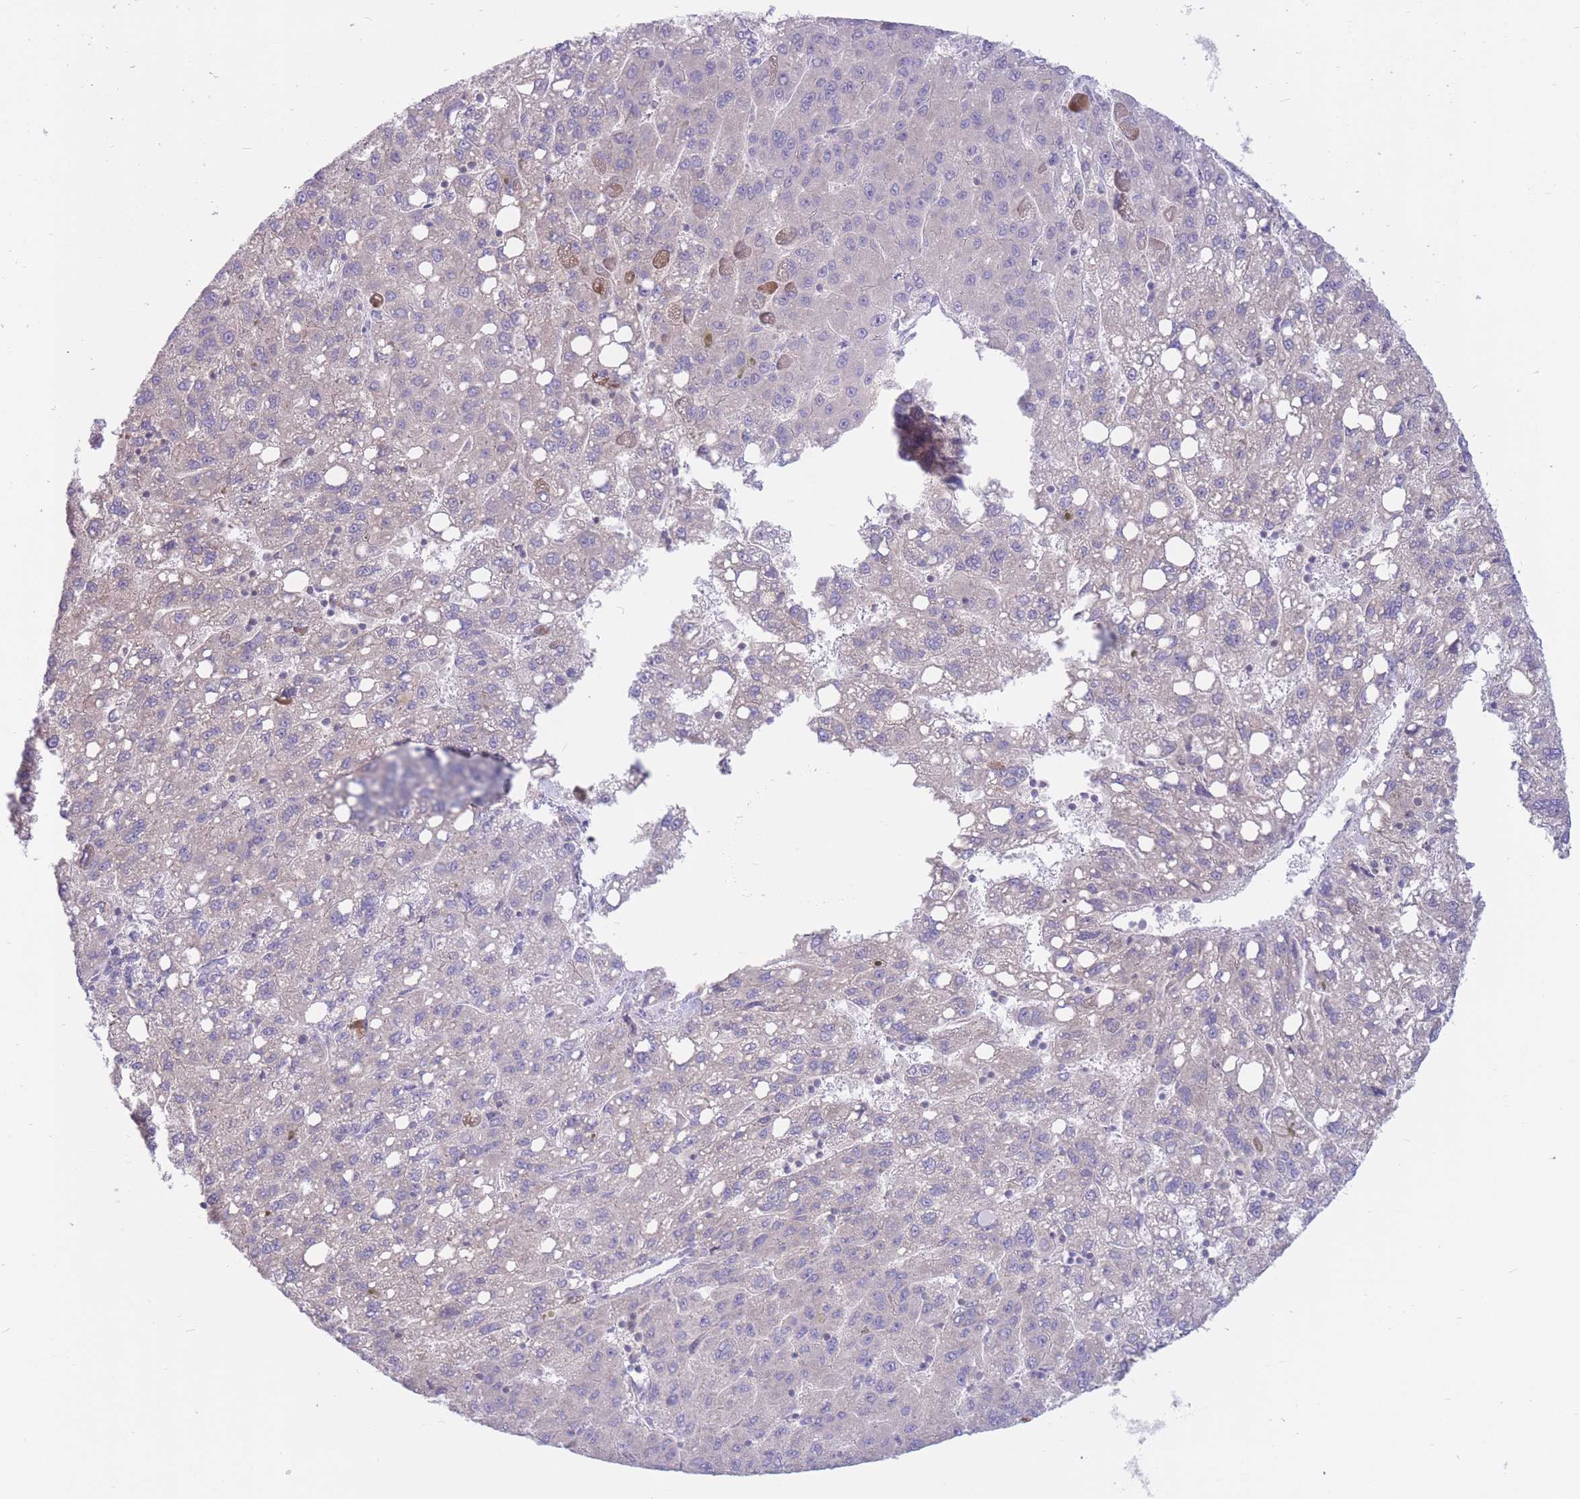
{"staining": {"intensity": "negative", "quantity": "none", "location": "none"}, "tissue": "liver cancer", "cell_type": "Tumor cells", "image_type": "cancer", "snomed": [{"axis": "morphology", "description": "Carcinoma, Hepatocellular, NOS"}, {"axis": "topography", "description": "Liver"}], "caption": "Immunohistochemistry photomicrograph of liver cancer (hepatocellular carcinoma) stained for a protein (brown), which displays no staining in tumor cells.", "gene": "ALS2CL", "patient": {"sex": "female", "age": 82}}